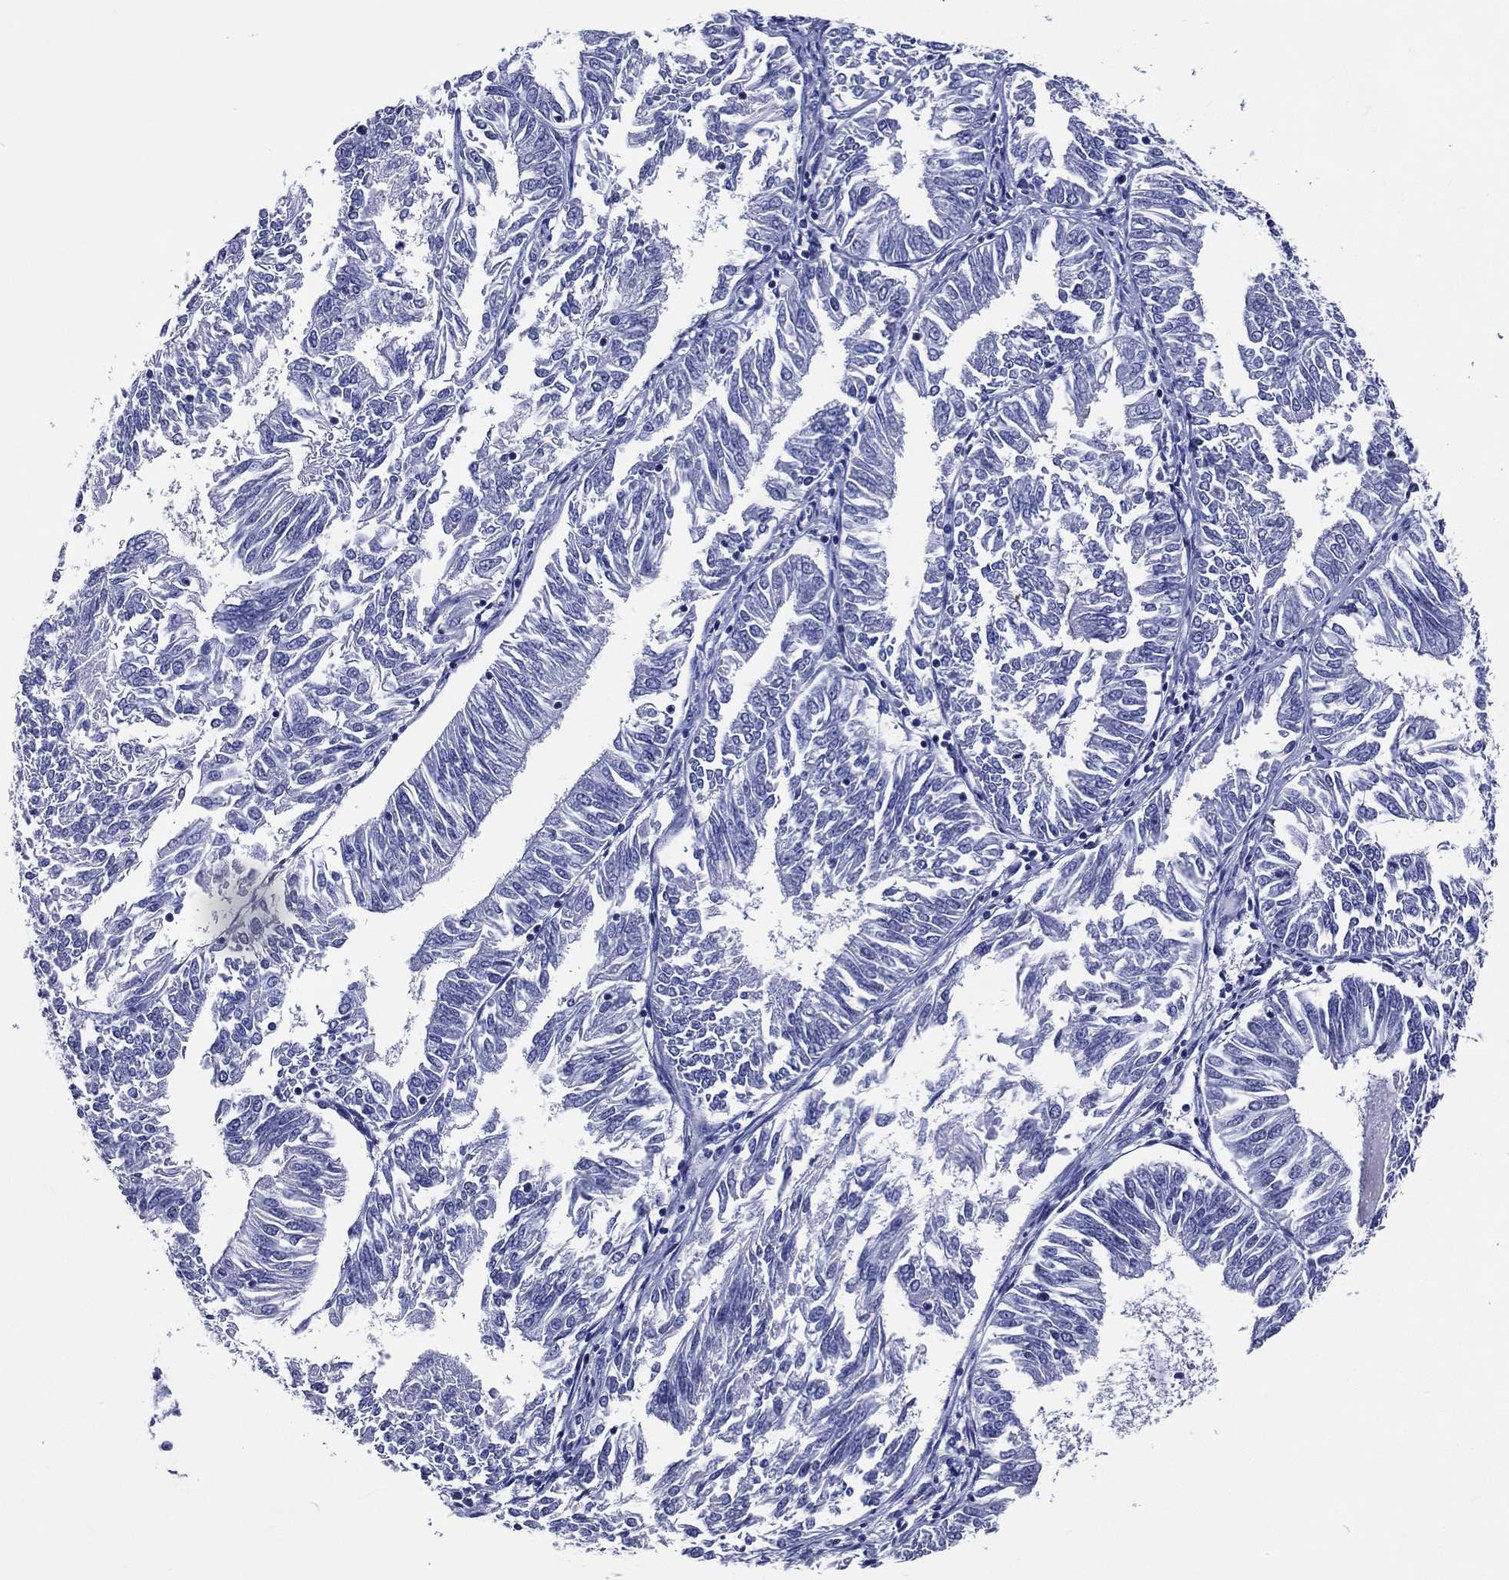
{"staining": {"intensity": "negative", "quantity": "none", "location": "none"}, "tissue": "endometrial cancer", "cell_type": "Tumor cells", "image_type": "cancer", "snomed": [{"axis": "morphology", "description": "Adenocarcinoma, NOS"}, {"axis": "topography", "description": "Endometrium"}], "caption": "Endometrial cancer stained for a protein using immunohistochemistry reveals no staining tumor cells.", "gene": "ACE2", "patient": {"sex": "female", "age": 58}}